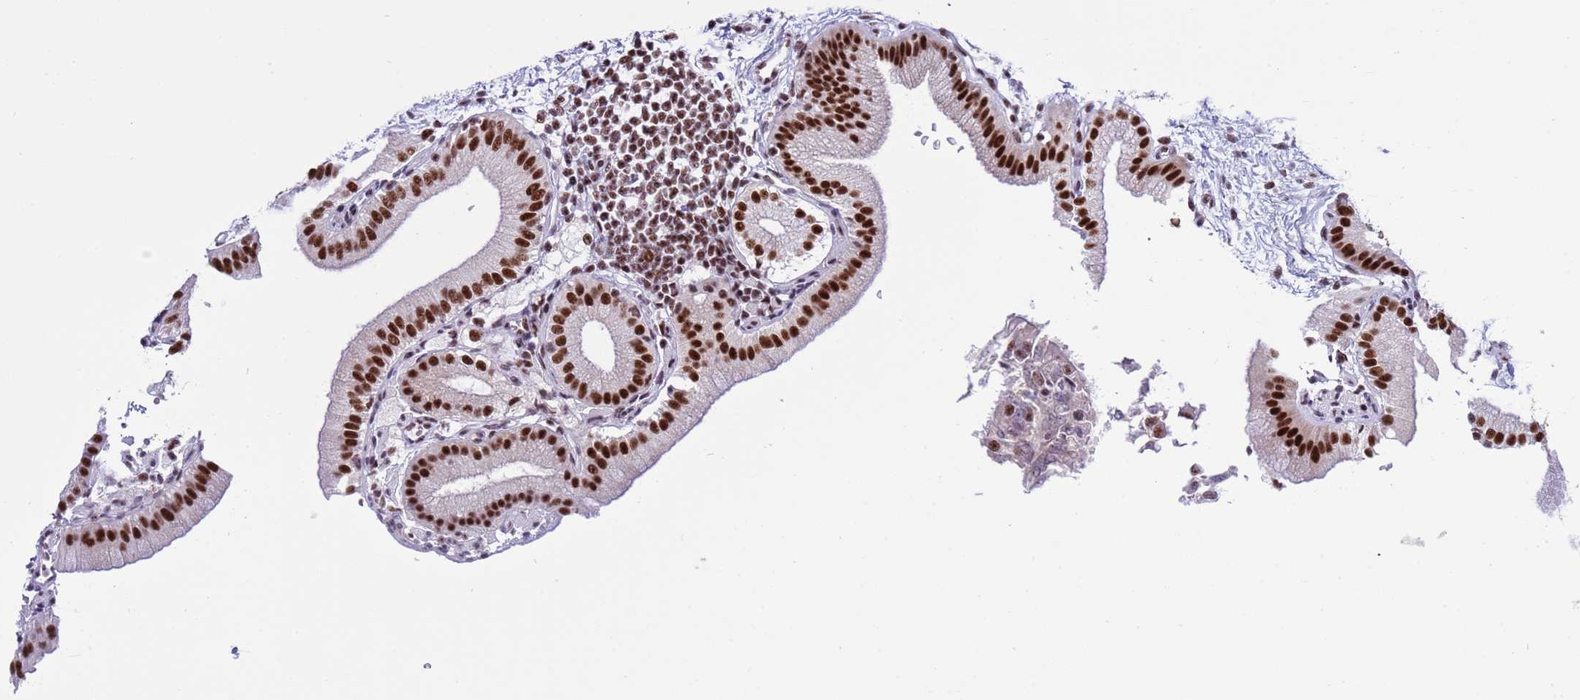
{"staining": {"intensity": "strong", "quantity": ">75%", "location": "nuclear"}, "tissue": "gallbladder", "cell_type": "Glandular cells", "image_type": "normal", "snomed": [{"axis": "morphology", "description": "Normal tissue, NOS"}, {"axis": "topography", "description": "Gallbladder"}], "caption": "Gallbladder stained with immunohistochemistry (IHC) shows strong nuclear staining in about >75% of glandular cells. (IHC, brightfield microscopy, high magnification).", "gene": "THOC2", "patient": {"sex": "male", "age": 55}}